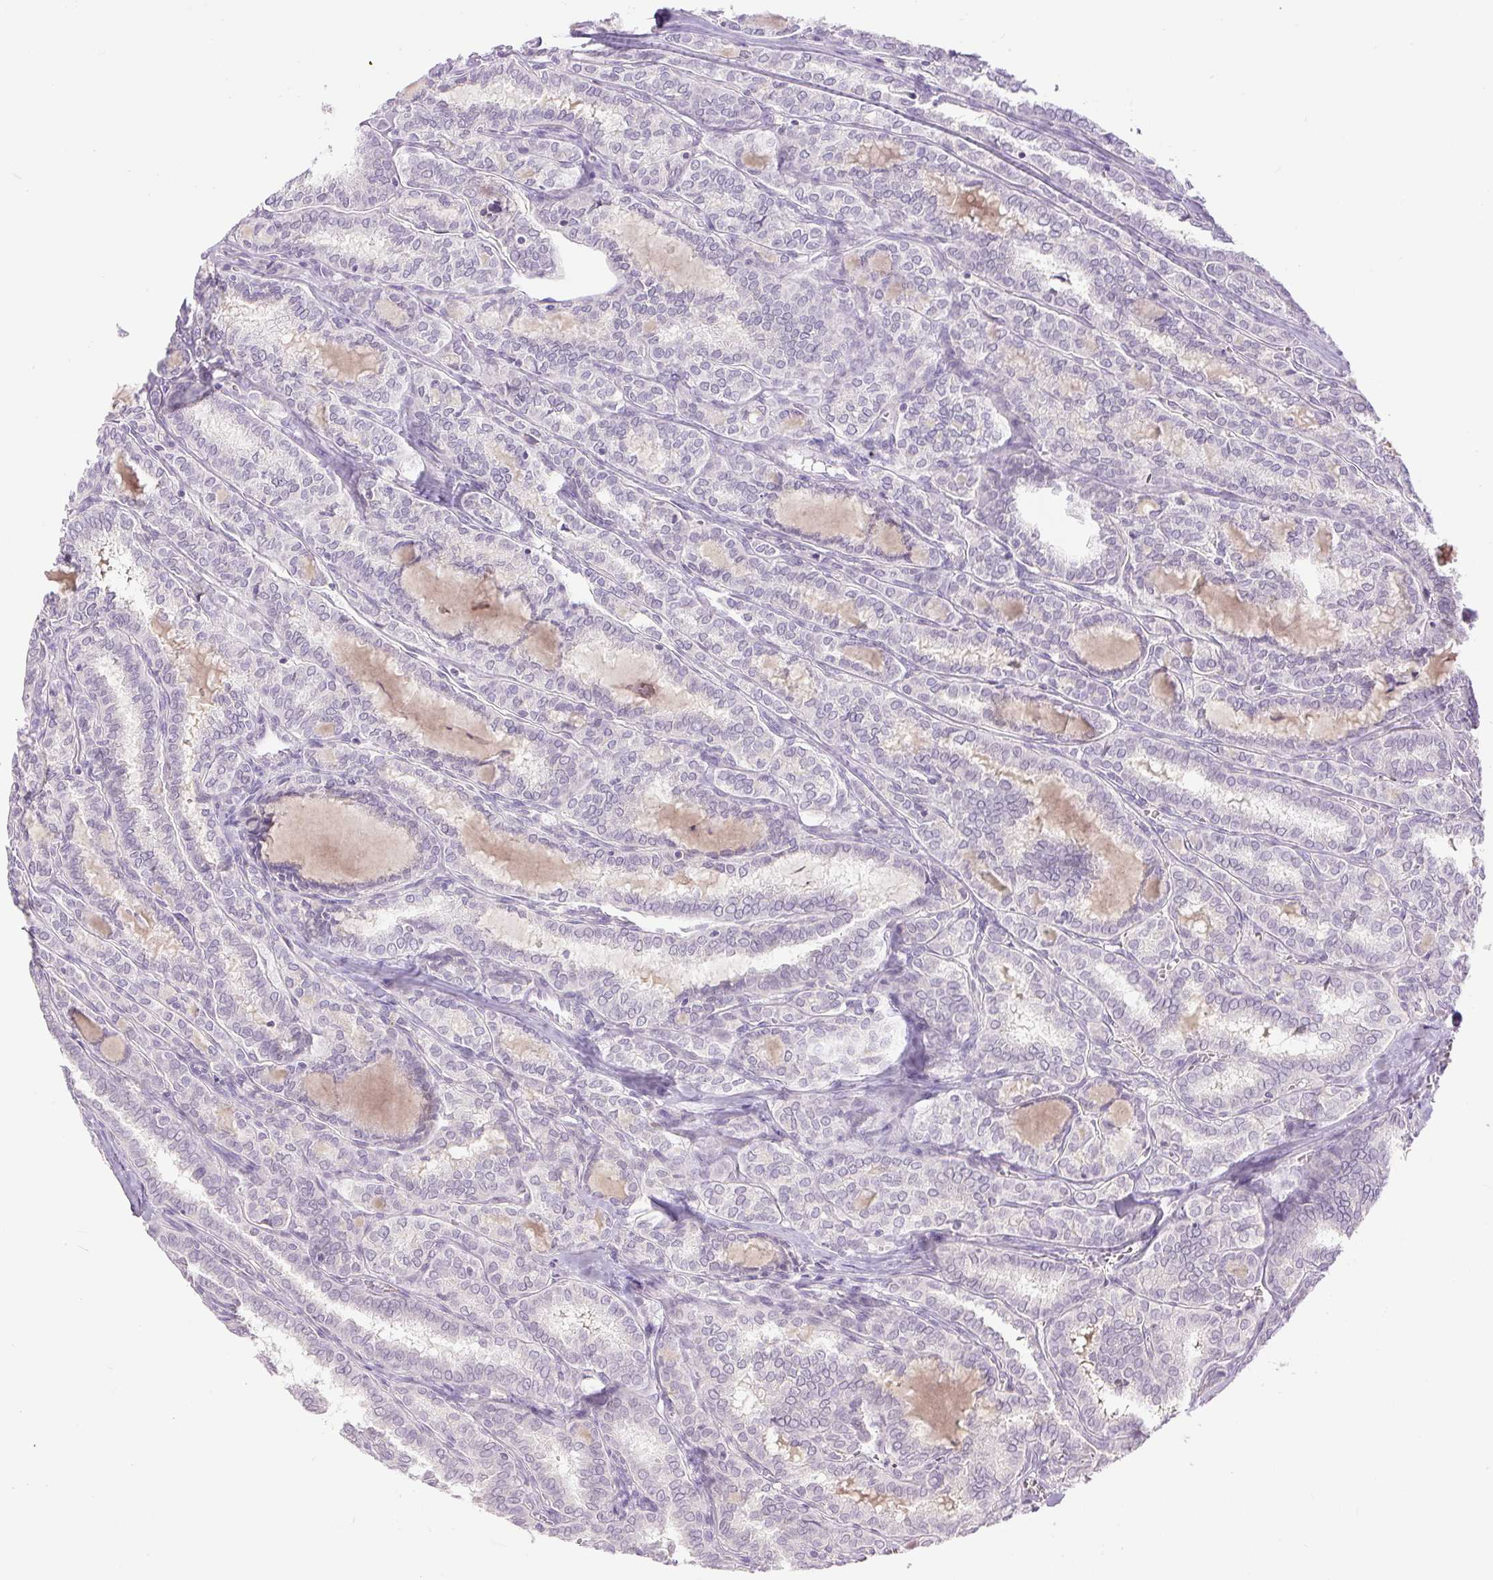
{"staining": {"intensity": "negative", "quantity": "none", "location": "none"}, "tissue": "thyroid cancer", "cell_type": "Tumor cells", "image_type": "cancer", "snomed": [{"axis": "morphology", "description": "Papillary adenocarcinoma, NOS"}, {"axis": "topography", "description": "Thyroid gland"}], "caption": "Histopathology image shows no significant protein positivity in tumor cells of papillary adenocarcinoma (thyroid).", "gene": "FABP7", "patient": {"sex": "female", "age": 30}}